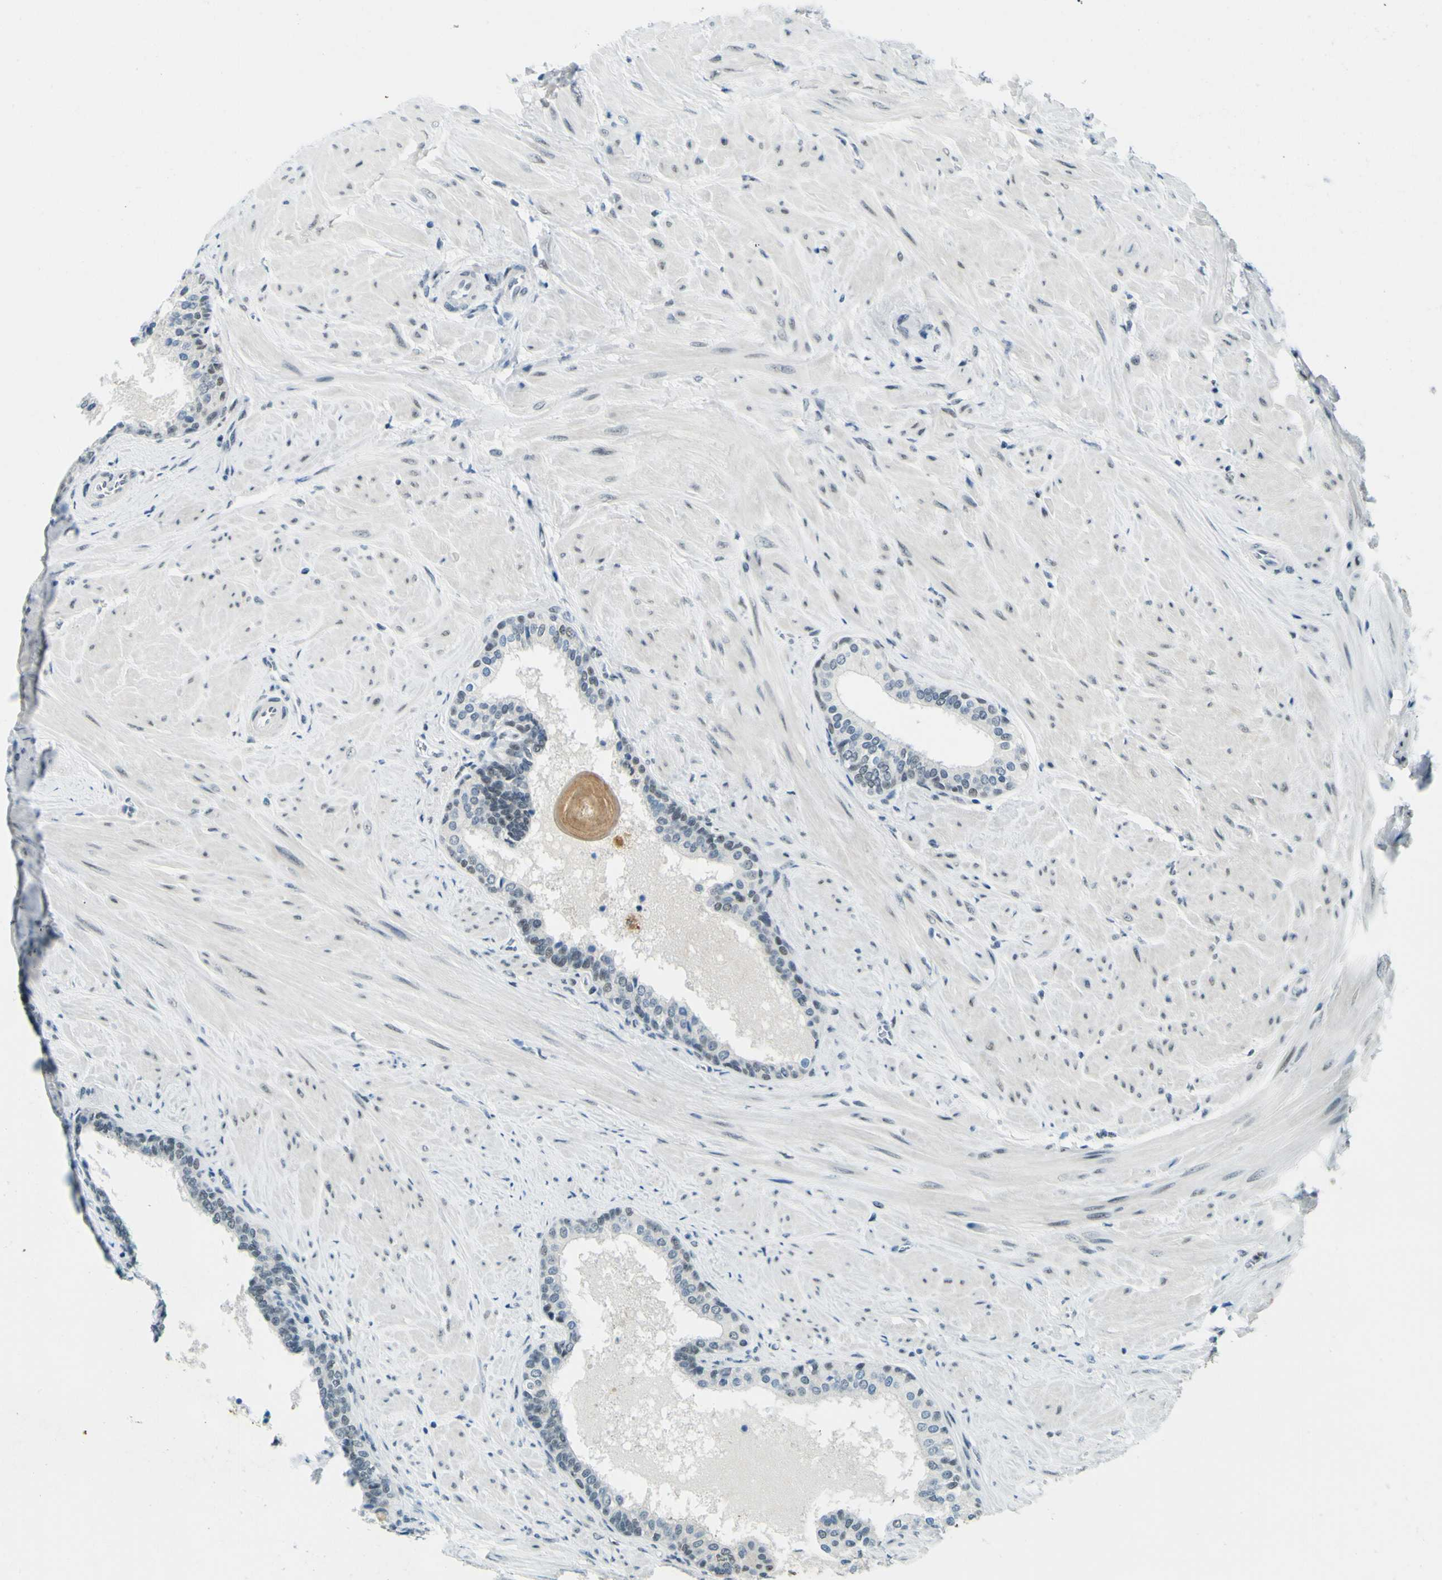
{"staining": {"intensity": "negative", "quantity": "none", "location": "none"}, "tissue": "prostate cancer", "cell_type": "Tumor cells", "image_type": "cancer", "snomed": [{"axis": "morphology", "description": "Adenocarcinoma, Low grade"}, {"axis": "topography", "description": "Prostate"}], "caption": "A high-resolution image shows IHC staining of low-grade adenocarcinoma (prostate), which shows no significant expression in tumor cells.", "gene": "CEBPG", "patient": {"sex": "male", "age": 60}}